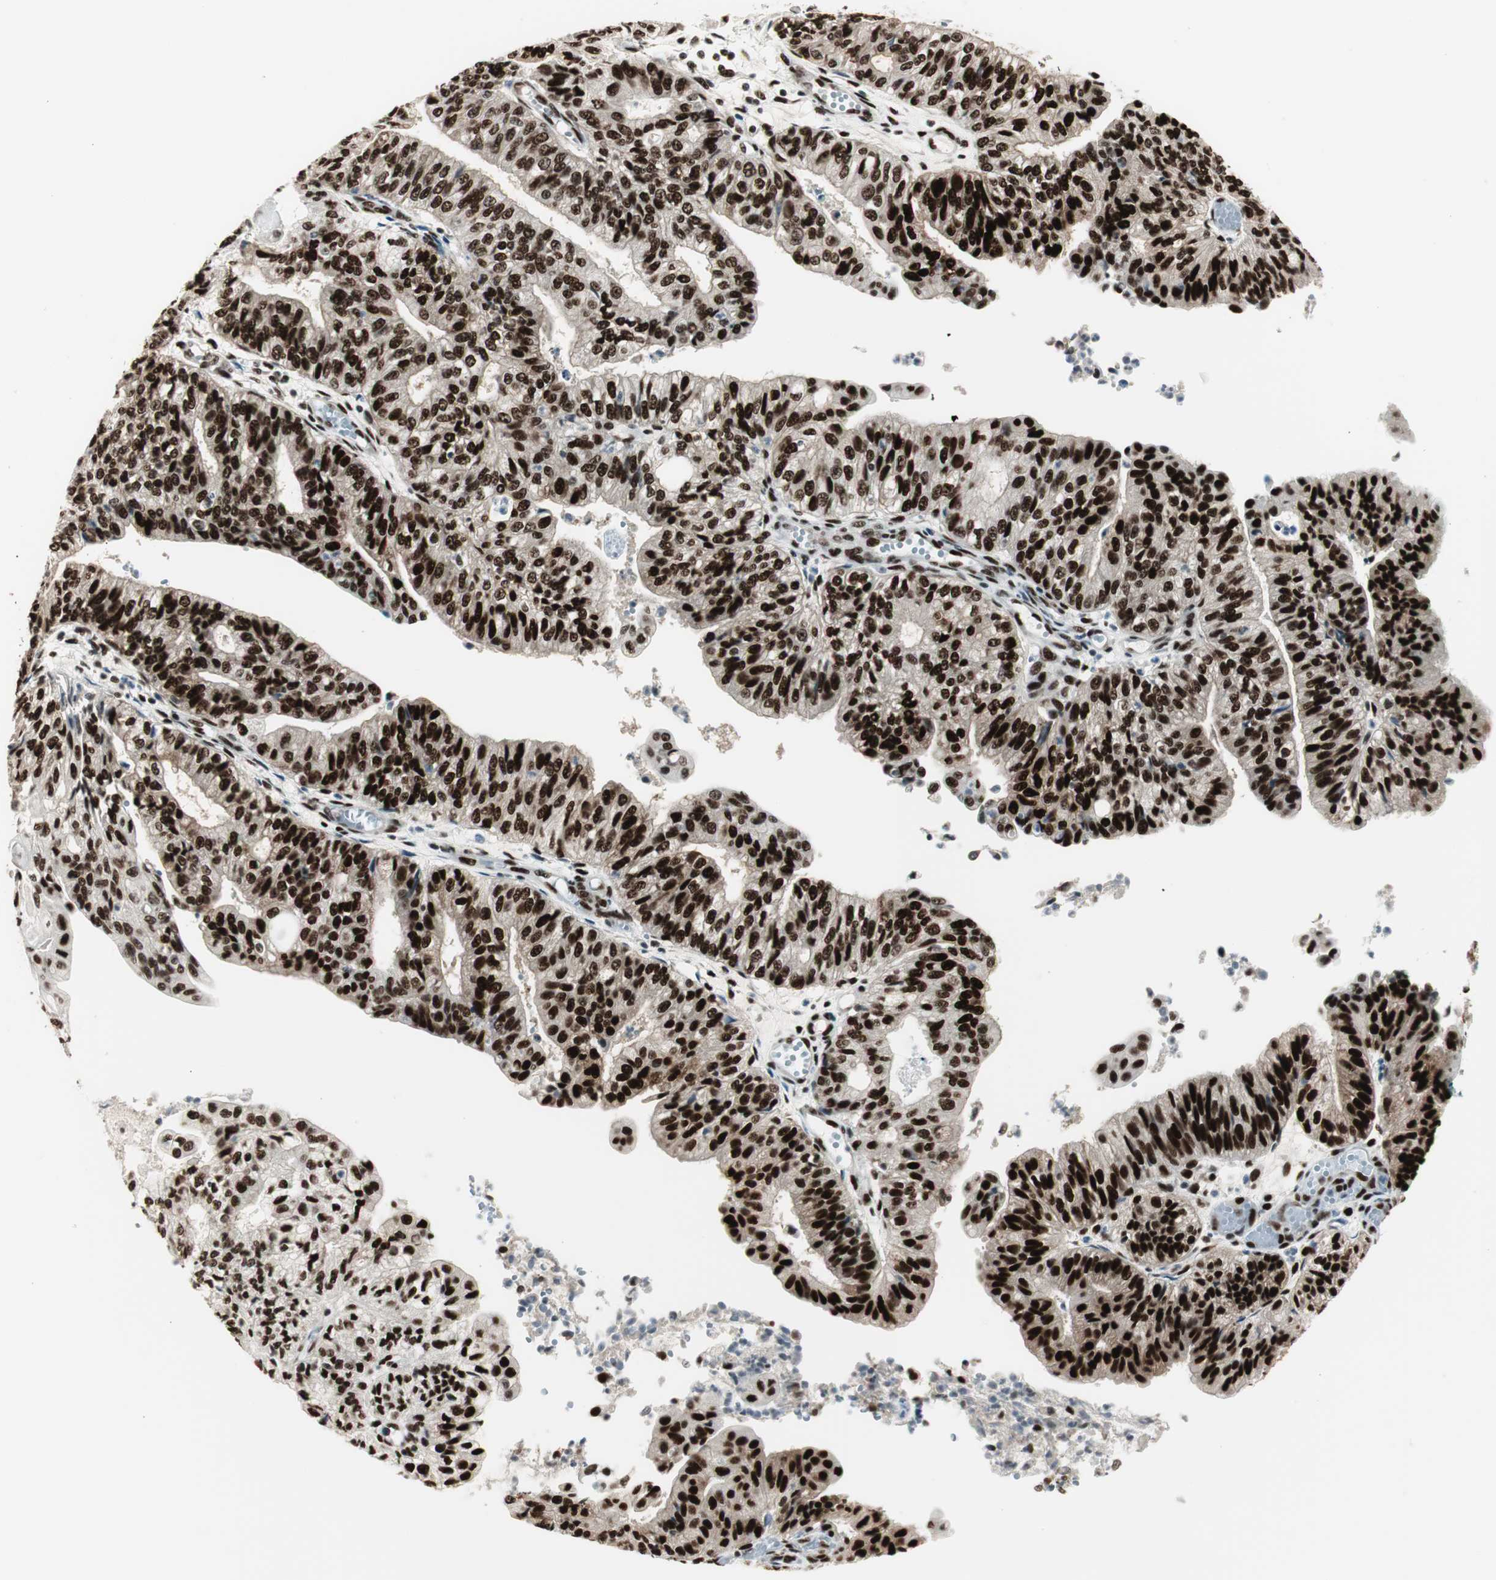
{"staining": {"intensity": "strong", "quantity": ">75%", "location": "nuclear"}, "tissue": "endometrial cancer", "cell_type": "Tumor cells", "image_type": "cancer", "snomed": [{"axis": "morphology", "description": "Adenocarcinoma, NOS"}, {"axis": "topography", "description": "Endometrium"}], "caption": "IHC histopathology image of endometrial adenocarcinoma stained for a protein (brown), which displays high levels of strong nuclear expression in approximately >75% of tumor cells.", "gene": "HEXIM1", "patient": {"sex": "female", "age": 59}}